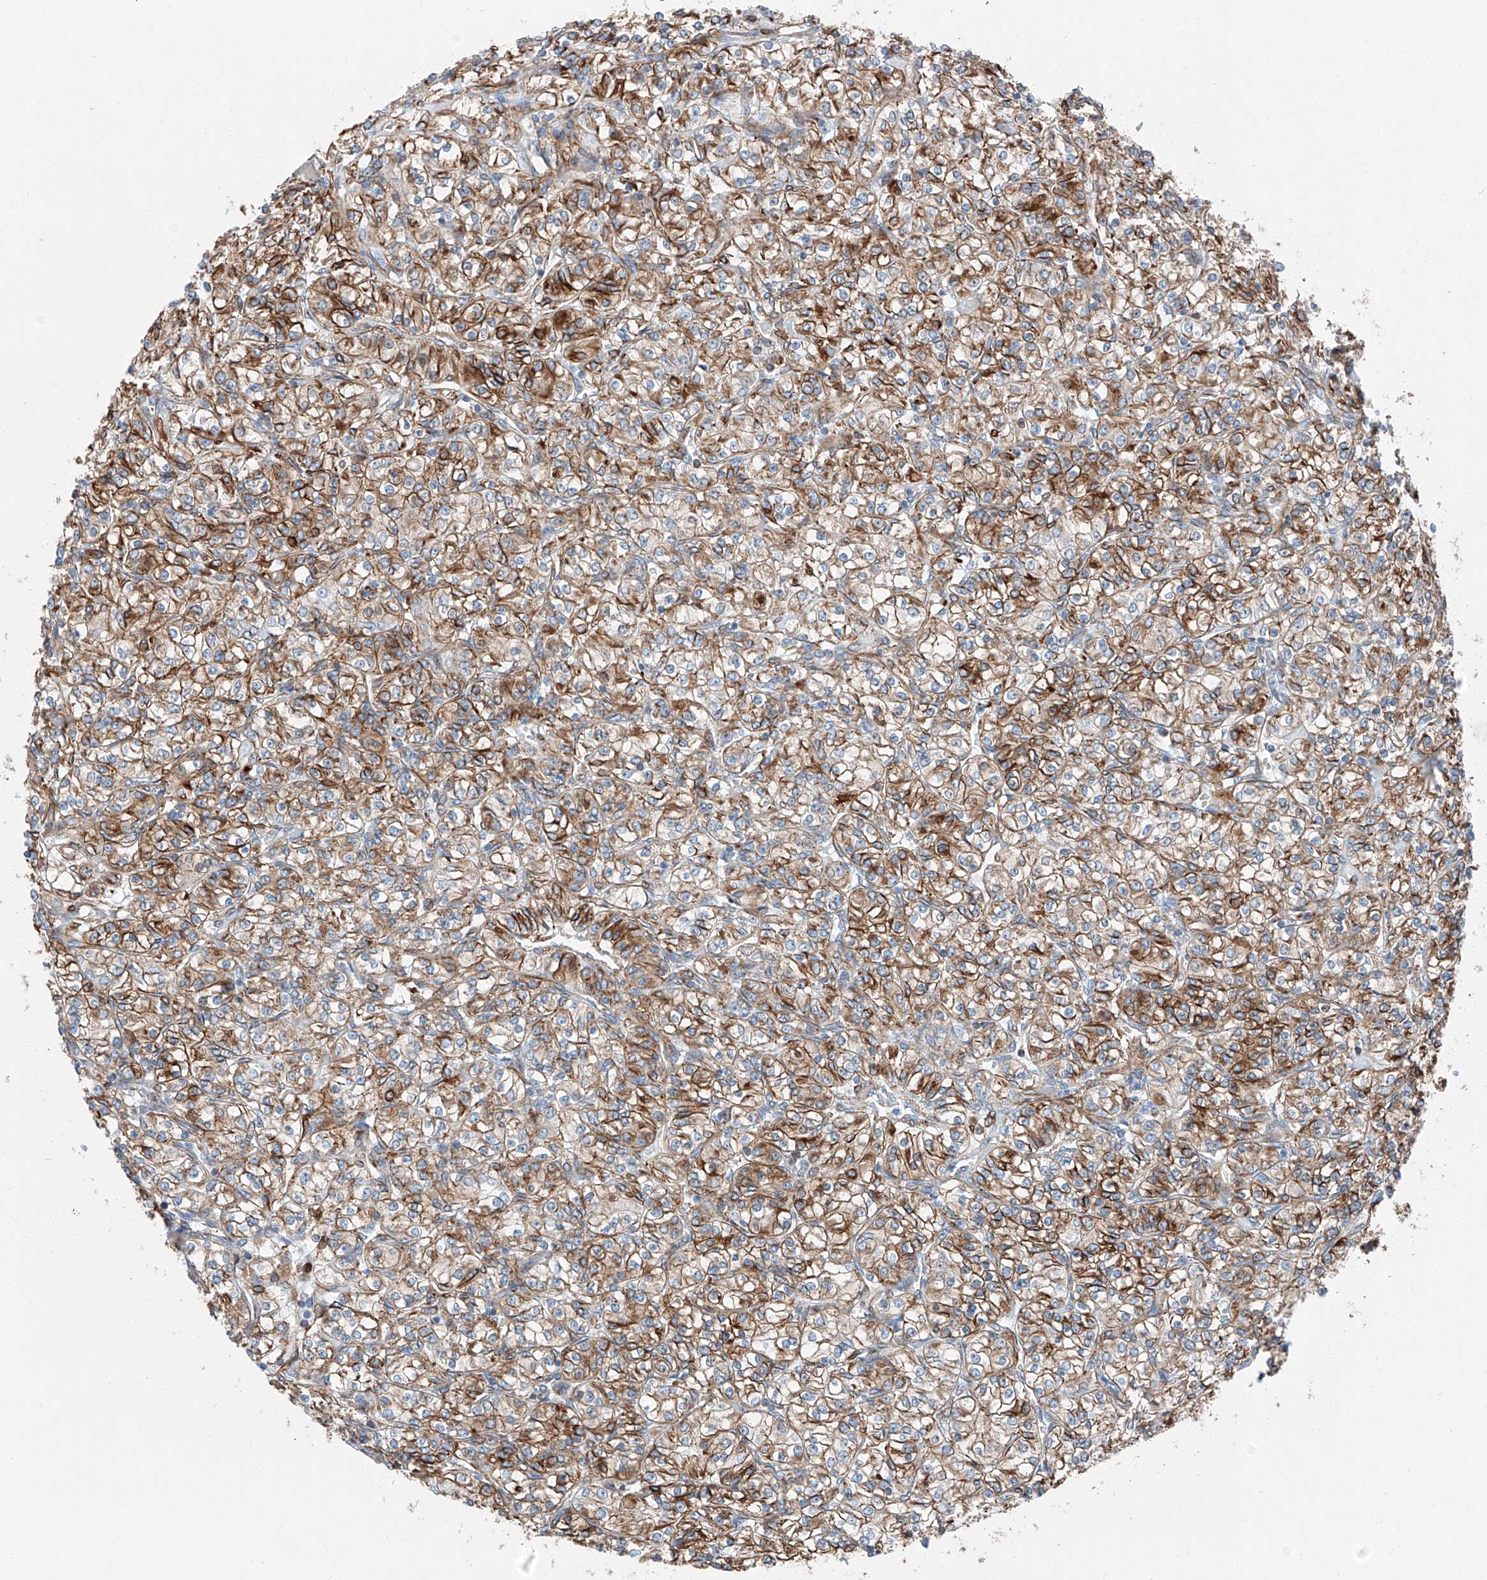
{"staining": {"intensity": "moderate", "quantity": ">75%", "location": "cytoplasmic/membranous"}, "tissue": "renal cancer", "cell_type": "Tumor cells", "image_type": "cancer", "snomed": [{"axis": "morphology", "description": "Adenocarcinoma, NOS"}, {"axis": "topography", "description": "Kidney"}], "caption": "Human adenocarcinoma (renal) stained with a brown dye displays moderate cytoplasmic/membranous positive positivity in about >75% of tumor cells.", "gene": "ZNF804A", "patient": {"sex": "male", "age": 77}}